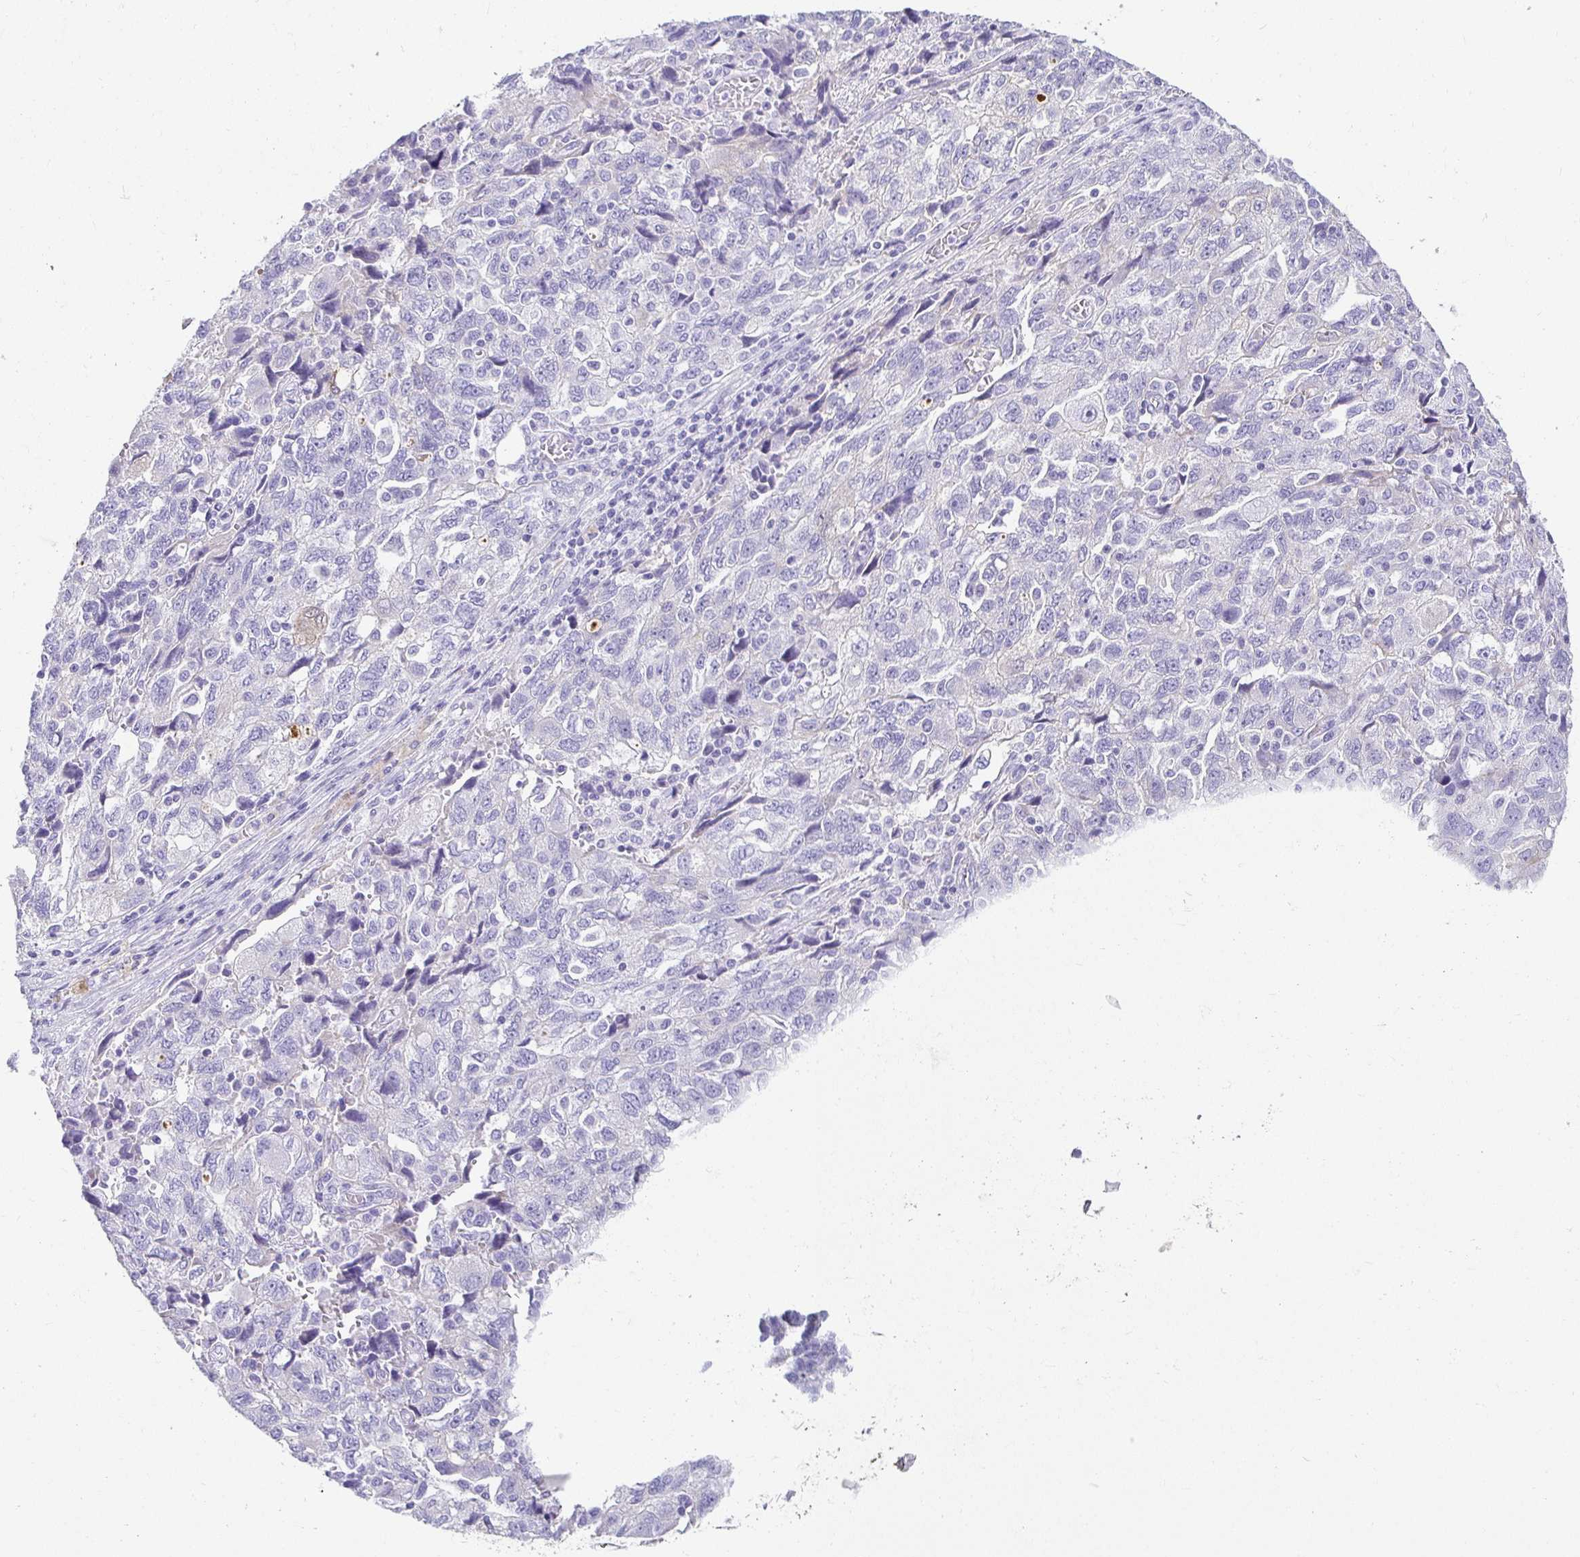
{"staining": {"intensity": "negative", "quantity": "none", "location": "none"}, "tissue": "ovarian cancer", "cell_type": "Tumor cells", "image_type": "cancer", "snomed": [{"axis": "morphology", "description": "Carcinoma, NOS"}, {"axis": "morphology", "description": "Cystadenocarcinoma, serous, NOS"}, {"axis": "topography", "description": "Ovary"}], "caption": "This photomicrograph is of ovarian serous cystadenocarcinoma stained with immunohistochemistry to label a protein in brown with the nuclei are counter-stained blue. There is no staining in tumor cells.", "gene": "CHAT", "patient": {"sex": "female", "age": 69}}